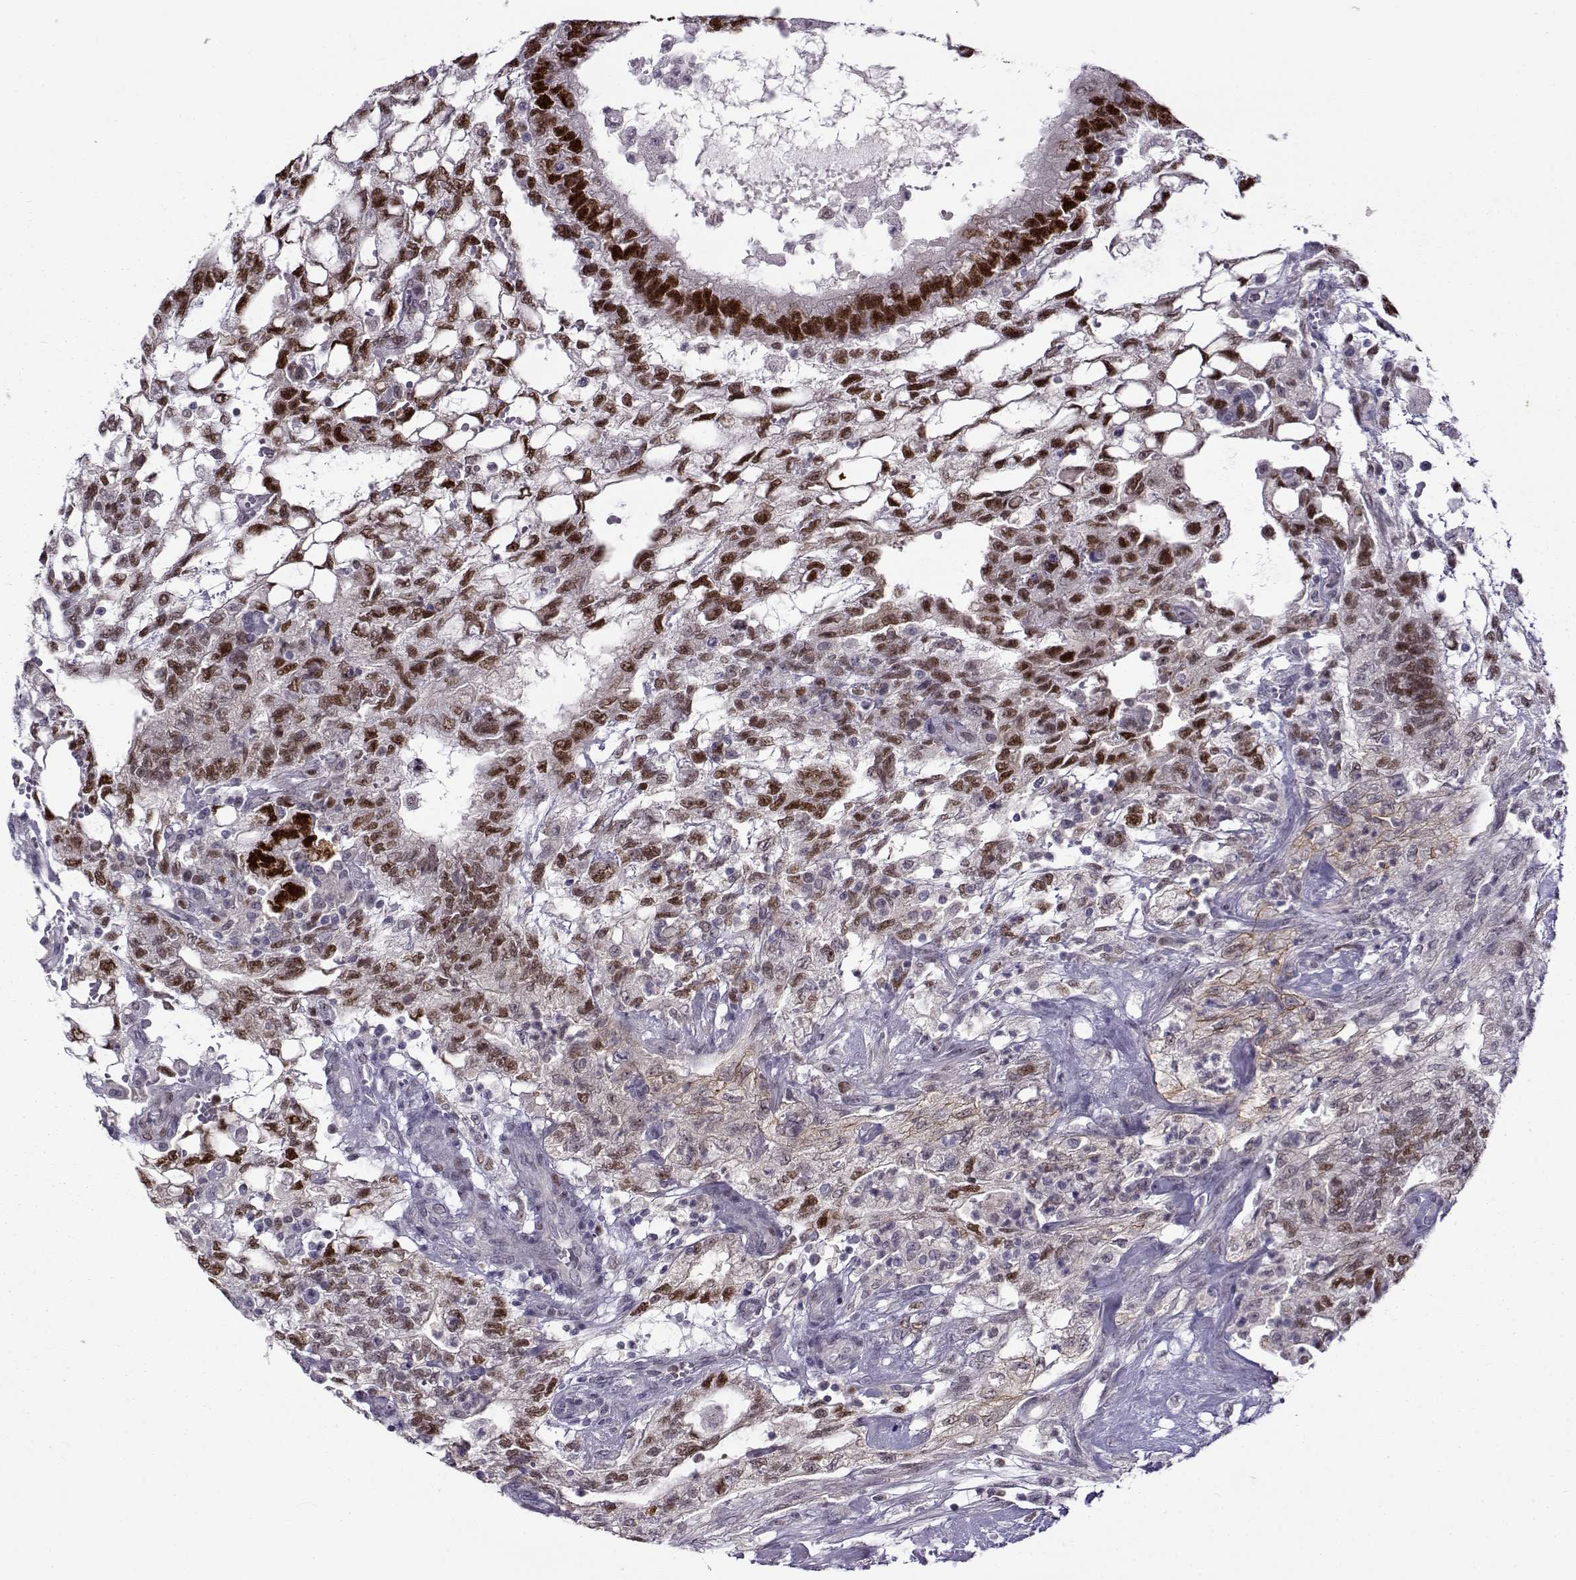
{"staining": {"intensity": "strong", "quantity": "25%-75%", "location": "cytoplasmic/membranous,nuclear"}, "tissue": "testis cancer", "cell_type": "Tumor cells", "image_type": "cancer", "snomed": [{"axis": "morphology", "description": "Carcinoma, Embryonal, NOS"}, {"axis": "topography", "description": "Testis"}], "caption": "Embryonal carcinoma (testis) stained with DAB (3,3'-diaminobenzidine) immunohistochemistry (IHC) shows high levels of strong cytoplasmic/membranous and nuclear positivity in about 25%-75% of tumor cells.", "gene": "BACH1", "patient": {"sex": "male", "age": 32}}